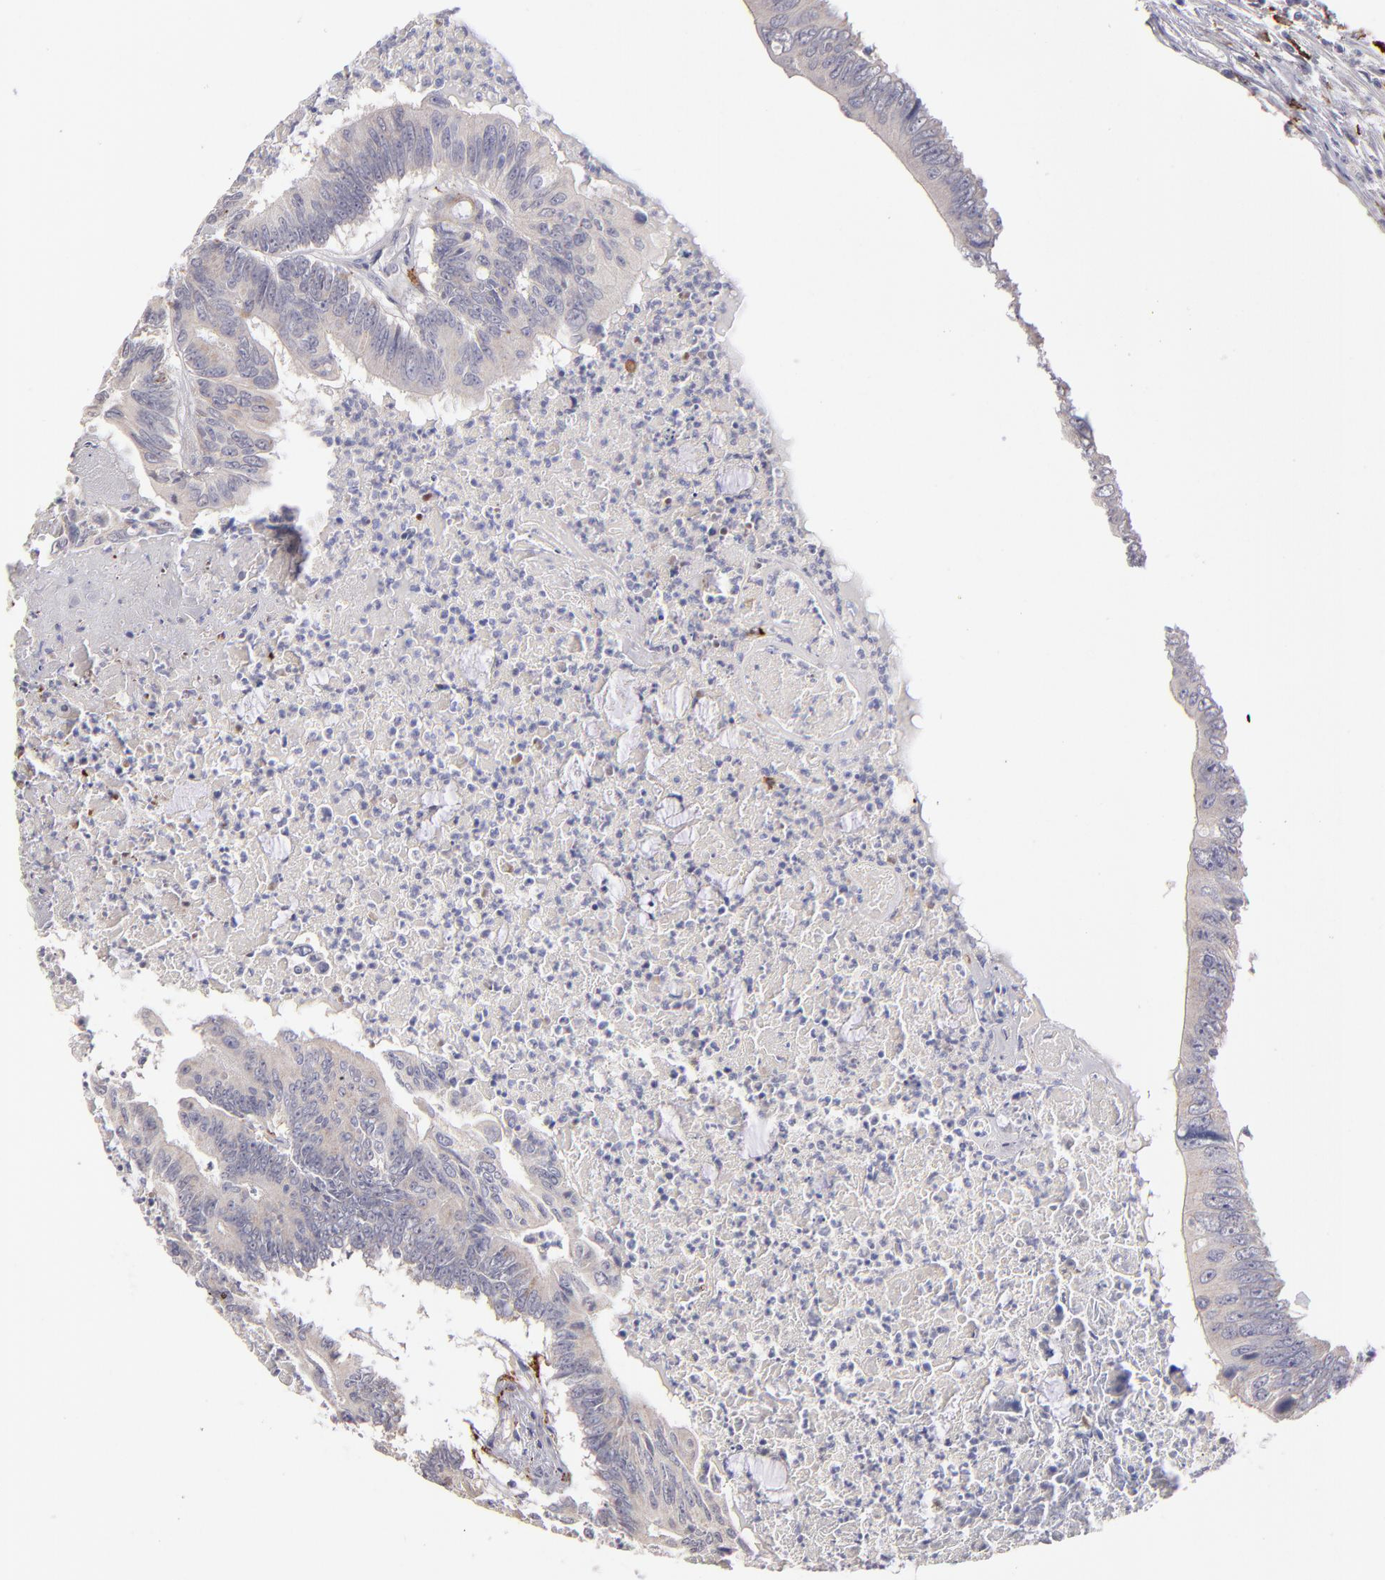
{"staining": {"intensity": "weak", "quantity": ">75%", "location": "cytoplasmic/membranous"}, "tissue": "colorectal cancer", "cell_type": "Tumor cells", "image_type": "cancer", "snomed": [{"axis": "morphology", "description": "Adenocarcinoma, NOS"}, {"axis": "topography", "description": "Colon"}], "caption": "A histopathology image of colorectal cancer stained for a protein shows weak cytoplasmic/membranous brown staining in tumor cells.", "gene": "GLDC", "patient": {"sex": "male", "age": 65}}